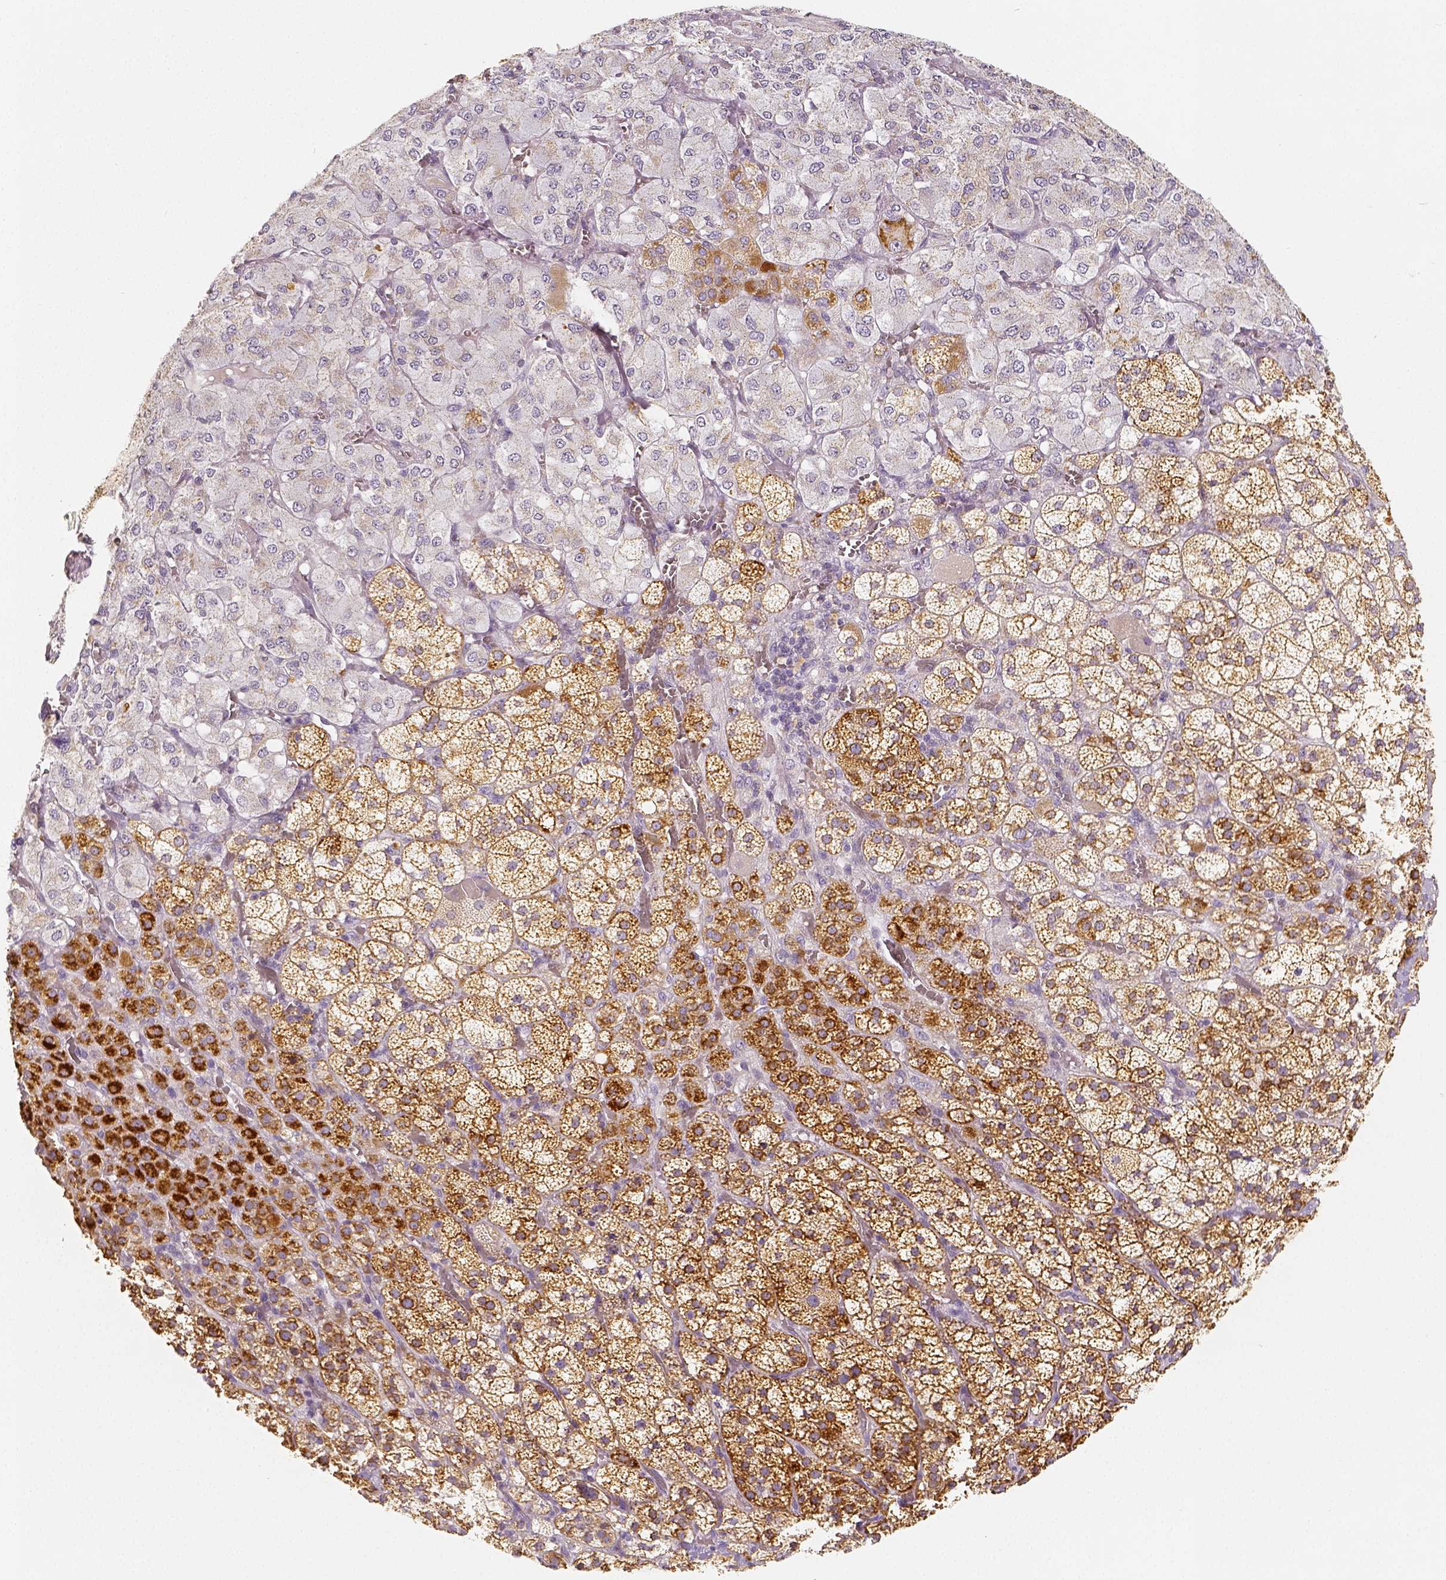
{"staining": {"intensity": "strong", "quantity": "25%-75%", "location": "cytoplasmic/membranous"}, "tissue": "adrenal gland", "cell_type": "Glandular cells", "image_type": "normal", "snomed": [{"axis": "morphology", "description": "Normal tissue, NOS"}, {"axis": "topography", "description": "Adrenal gland"}], "caption": "Adrenal gland was stained to show a protein in brown. There is high levels of strong cytoplasmic/membranous positivity in approximately 25%-75% of glandular cells. (Brightfield microscopy of DAB IHC at high magnification).", "gene": "PGAM5", "patient": {"sex": "female", "age": 60}}